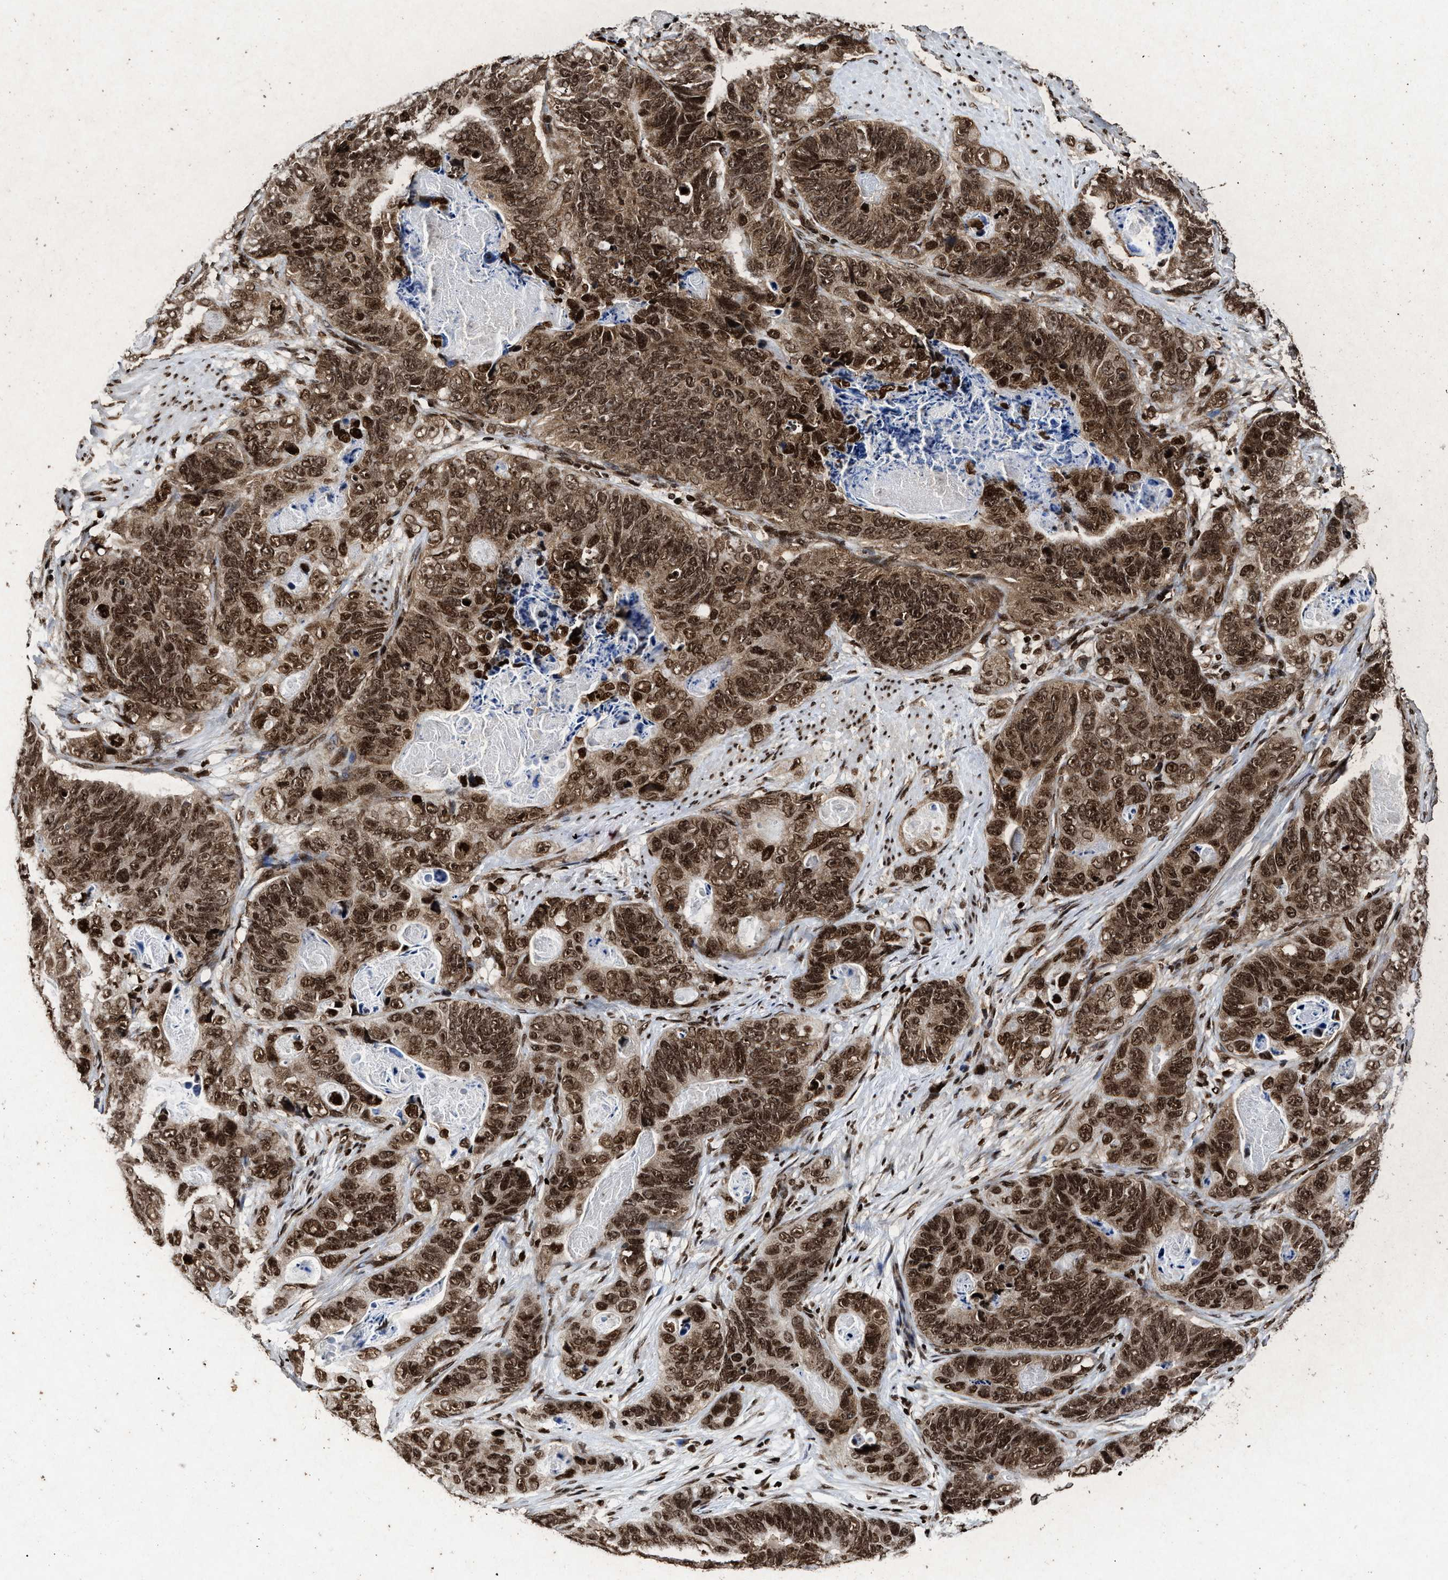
{"staining": {"intensity": "strong", "quantity": ">75%", "location": "cytoplasmic/membranous,nuclear"}, "tissue": "stomach cancer", "cell_type": "Tumor cells", "image_type": "cancer", "snomed": [{"axis": "morphology", "description": "Adenocarcinoma, NOS"}, {"axis": "topography", "description": "Stomach"}], "caption": "Human stomach adenocarcinoma stained with a brown dye demonstrates strong cytoplasmic/membranous and nuclear positive positivity in about >75% of tumor cells.", "gene": "ALYREF", "patient": {"sex": "female", "age": 89}}